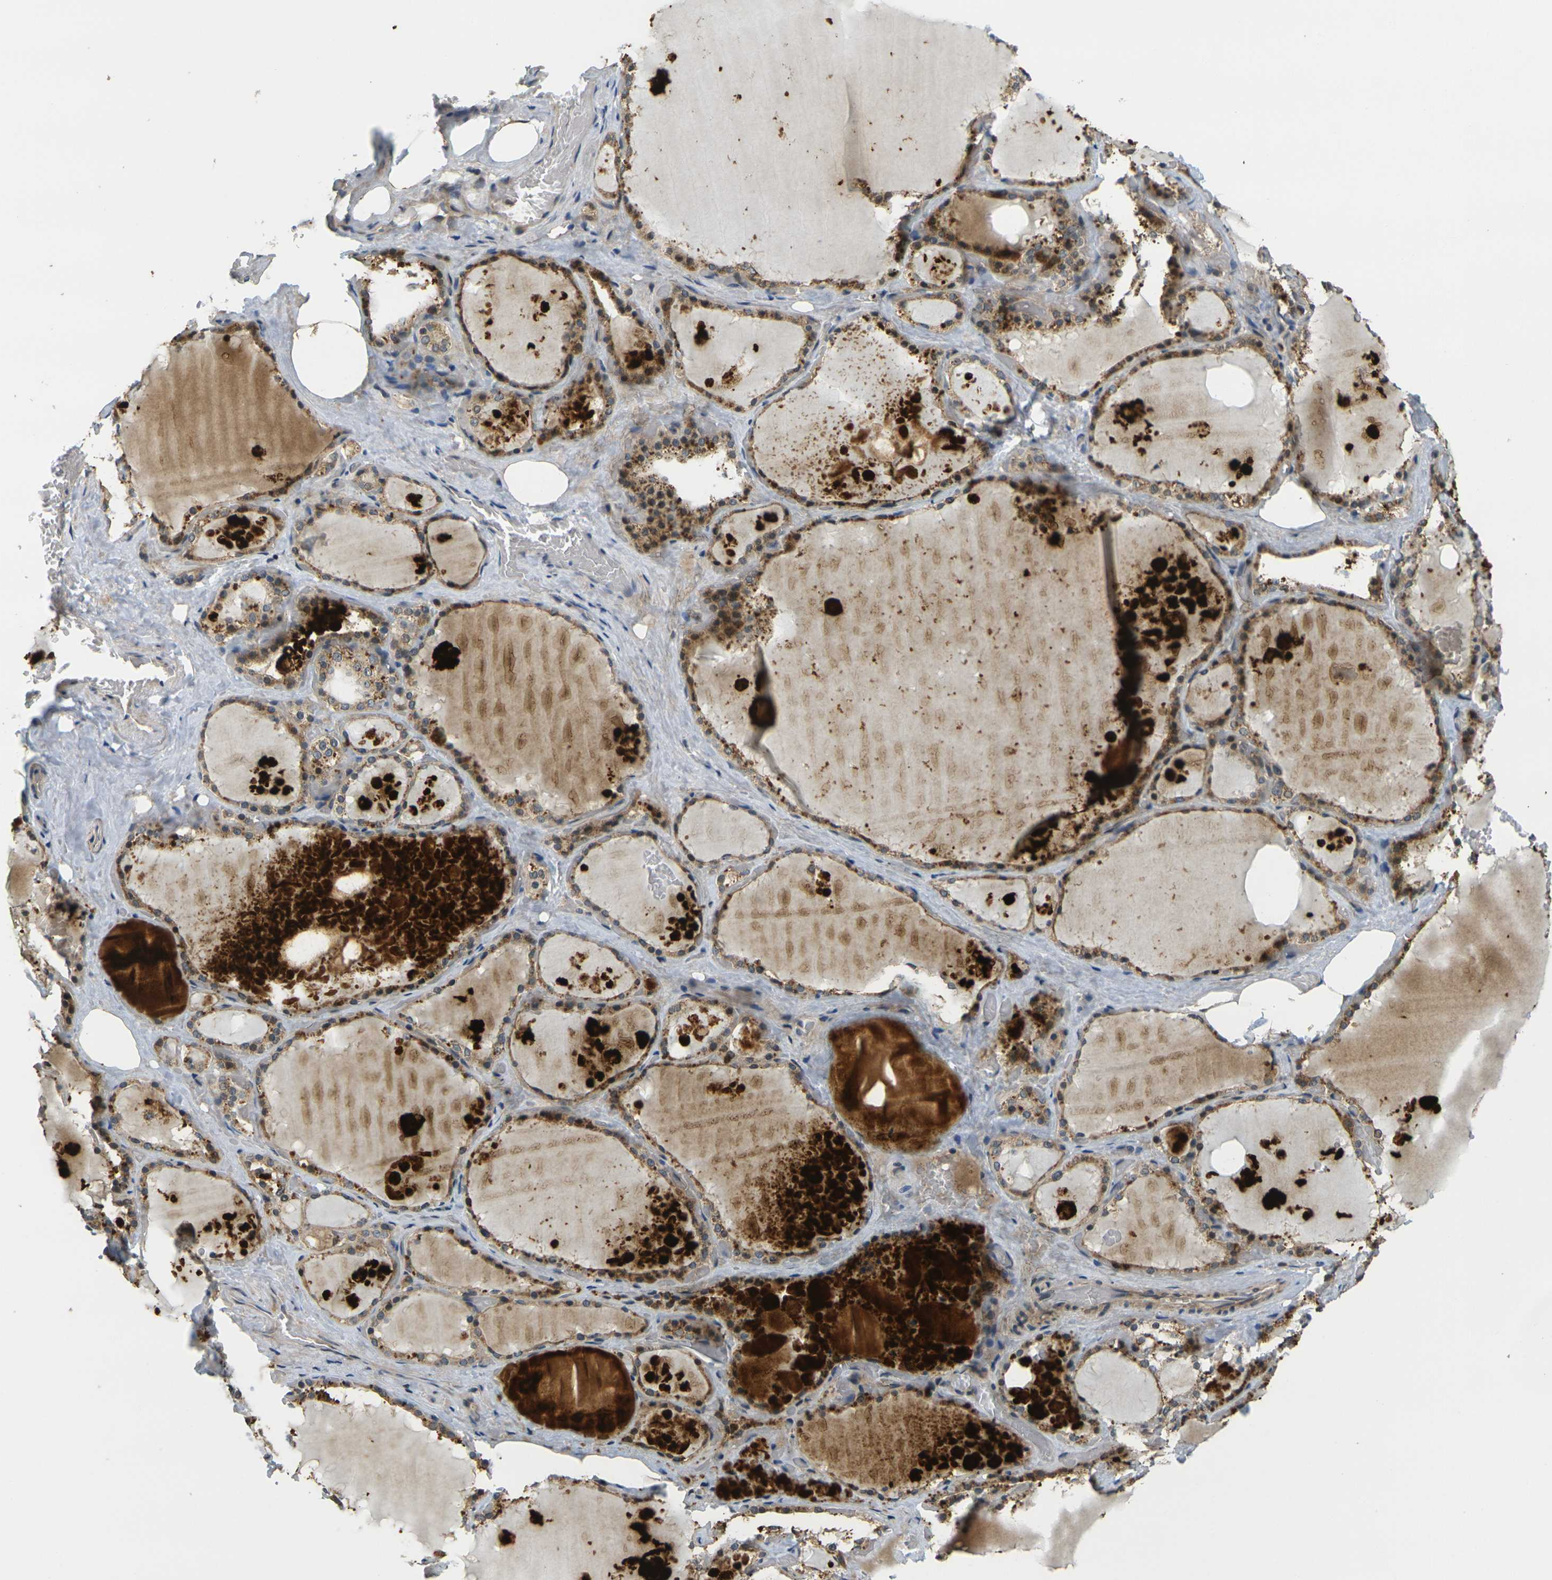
{"staining": {"intensity": "strong", "quantity": ">75%", "location": "cytoplasmic/membranous"}, "tissue": "thyroid gland", "cell_type": "Glandular cells", "image_type": "normal", "snomed": [{"axis": "morphology", "description": "Normal tissue, NOS"}, {"axis": "topography", "description": "Thyroid gland"}], "caption": "Immunohistochemical staining of normal thyroid gland exhibits >75% levels of strong cytoplasmic/membranous protein staining in about >75% of glandular cells.", "gene": "KLHL8", "patient": {"sex": "male", "age": 61}}